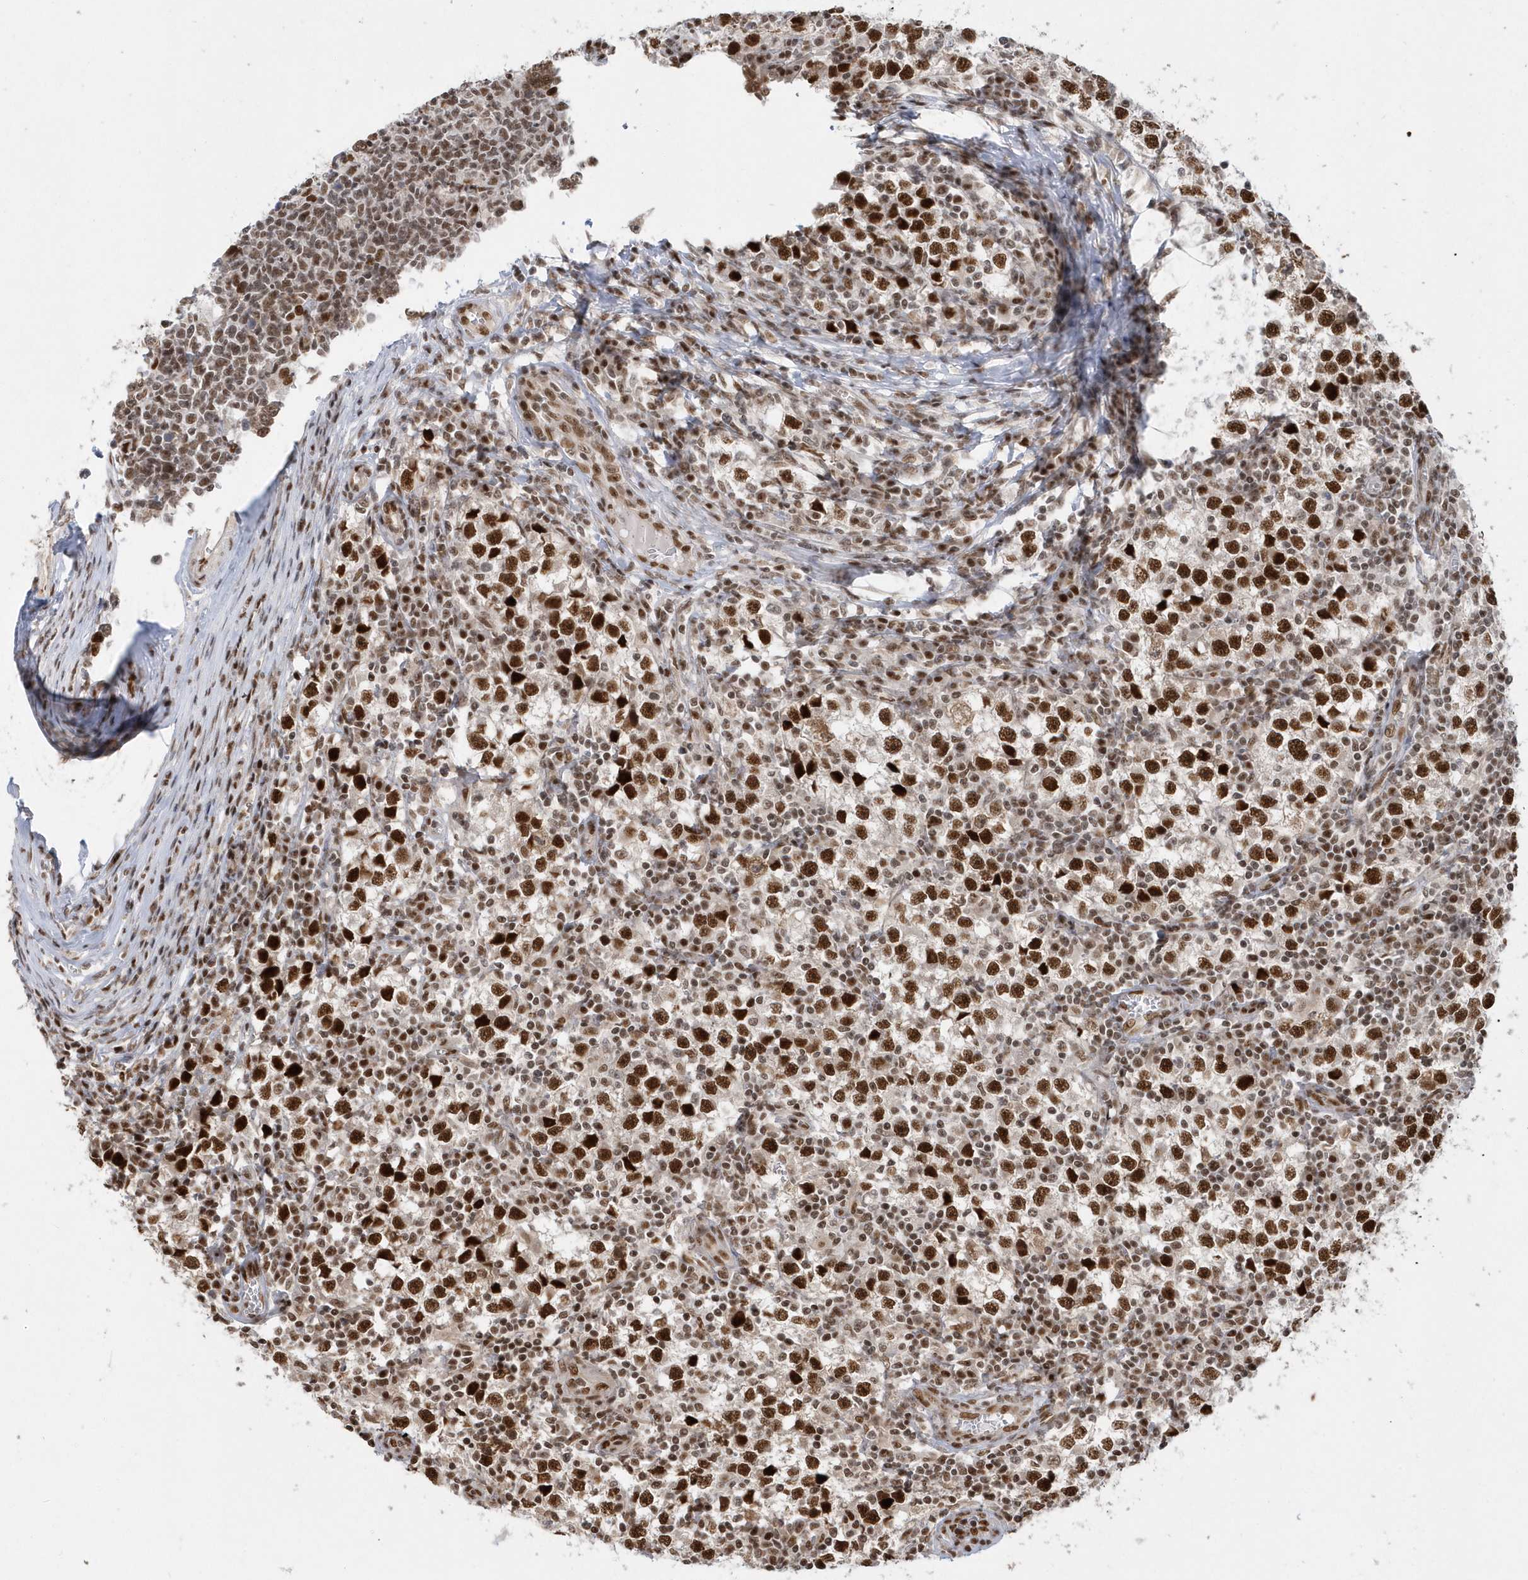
{"staining": {"intensity": "strong", "quantity": ">75%", "location": "nuclear"}, "tissue": "testis cancer", "cell_type": "Tumor cells", "image_type": "cancer", "snomed": [{"axis": "morphology", "description": "Seminoma, NOS"}, {"axis": "topography", "description": "Testis"}], "caption": "This is a histology image of IHC staining of testis cancer, which shows strong expression in the nuclear of tumor cells.", "gene": "SEPHS1", "patient": {"sex": "male", "age": 65}}